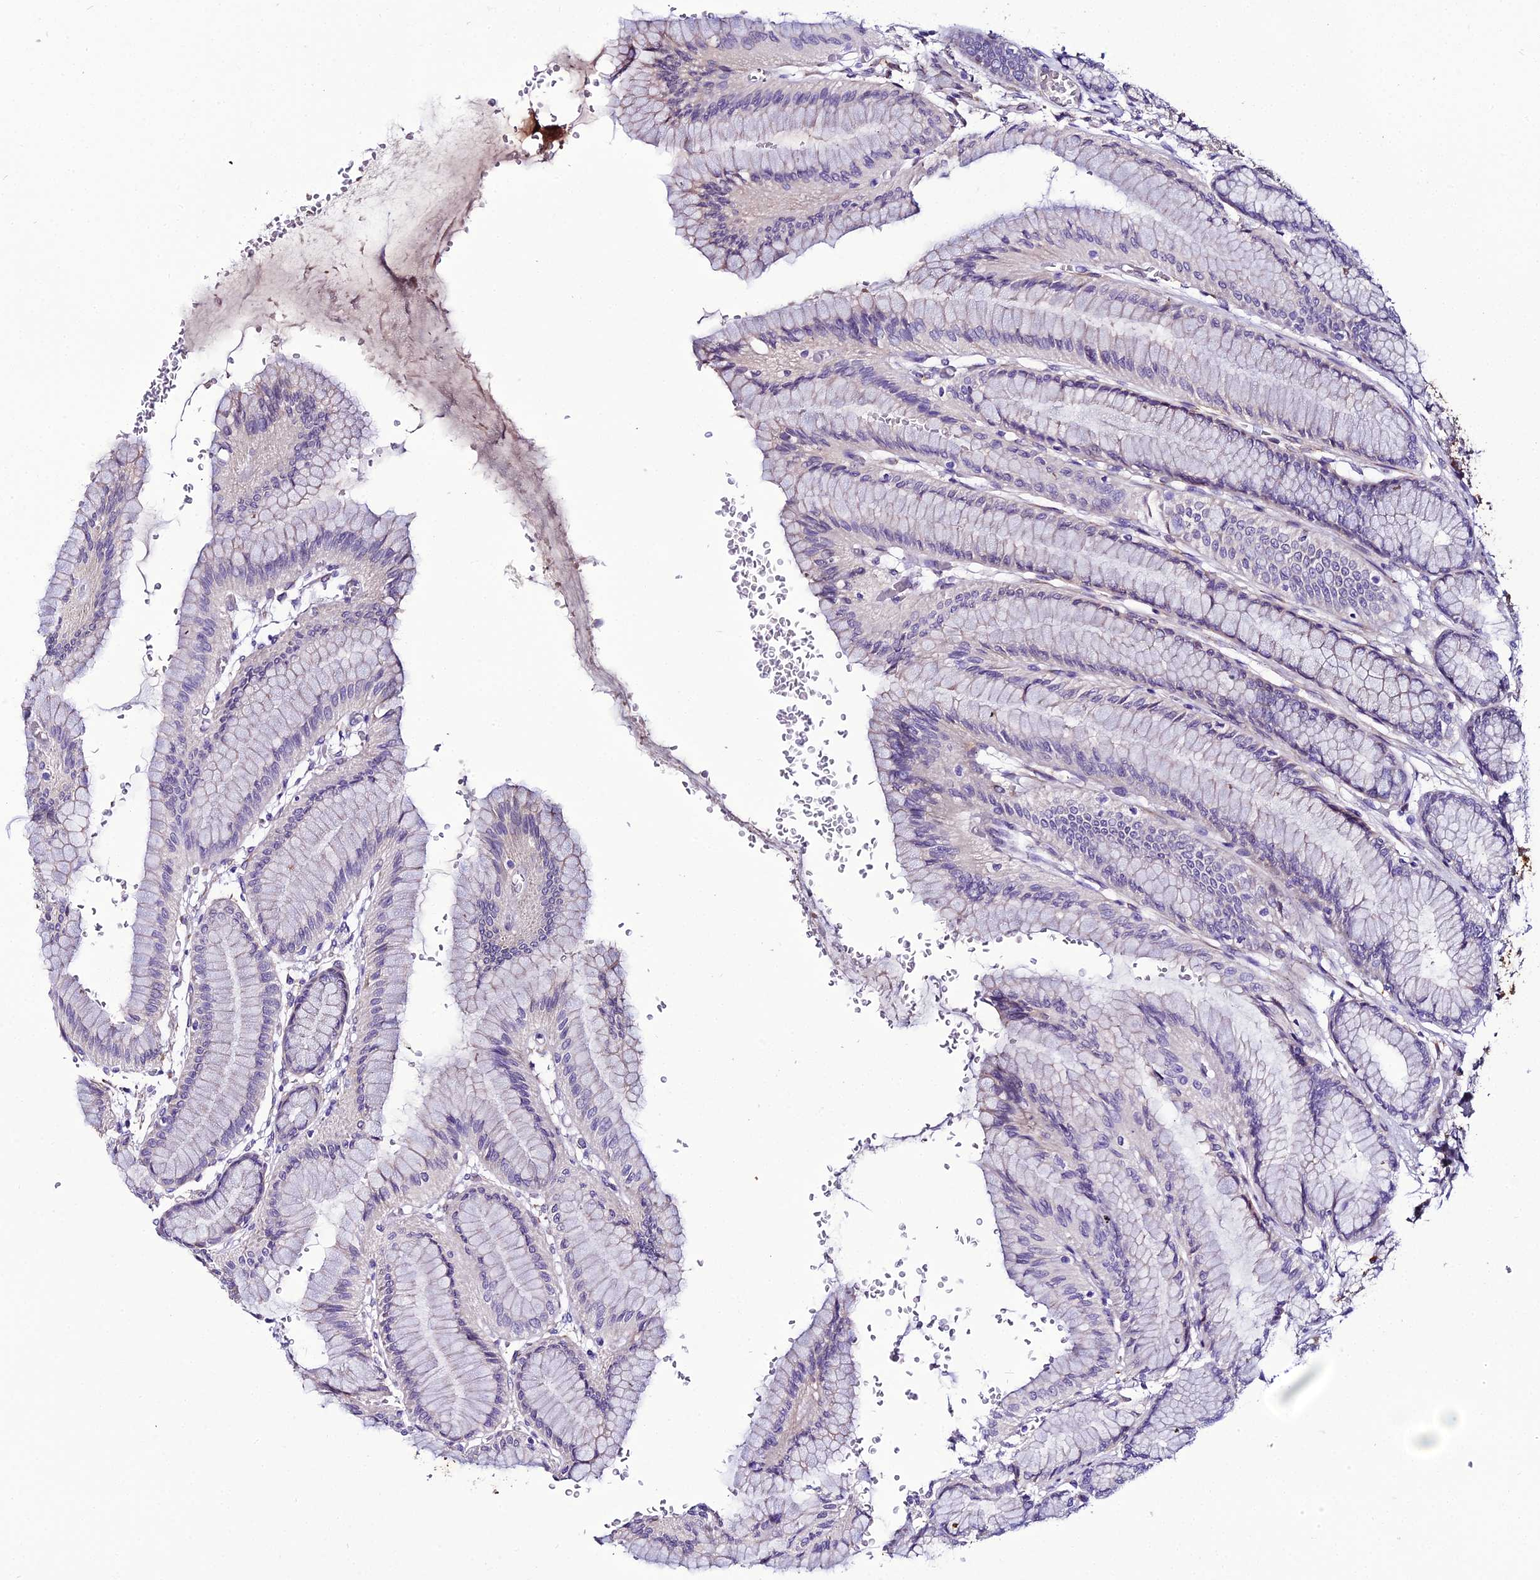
{"staining": {"intensity": "strong", "quantity": "25%-75%", "location": "cytoplasmic/membranous"}, "tissue": "stomach", "cell_type": "Glandular cells", "image_type": "normal", "snomed": [{"axis": "morphology", "description": "Normal tissue, NOS"}, {"axis": "morphology", "description": "Adenocarcinoma, NOS"}, {"axis": "morphology", "description": "Adenocarcinoma, High grade"}, {"axis": "topography", "description": "Stomach, upper"}, {"axis": "topography", "description": "Stomach"}], "caption": "An image showing strong cytoplasmic/membranous staining in about 25%-75% of glandular cells in normal stomach, as visualized by brown immunohistochemical staining.", "gene": "MB21D2", "patient": {"sex": "female", "age": 65}}